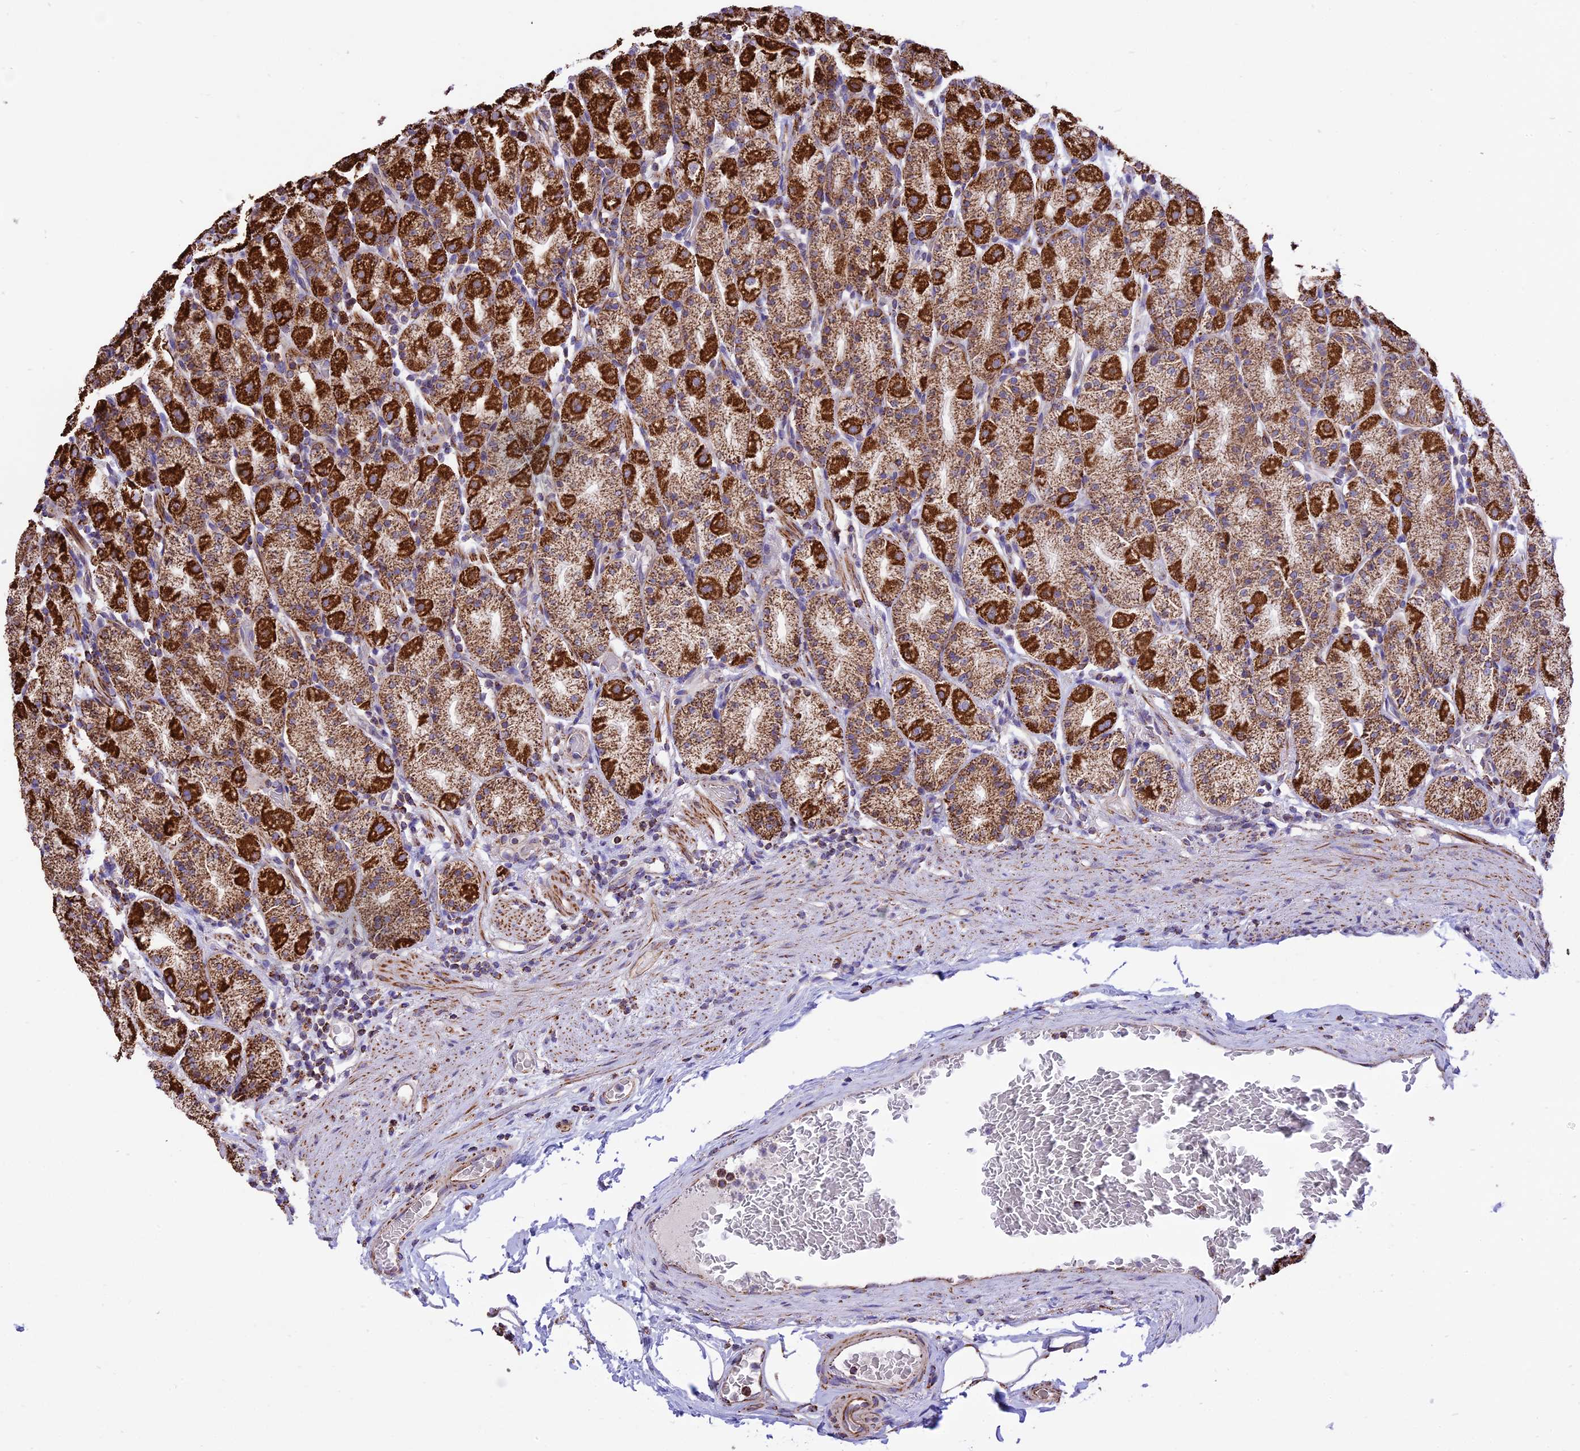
{"staining": {"intensity": "strong", "quantity": "25%-75%", "location": "cytoplasmic/membranous"}, "tissue": "stomach", "cell_type": "Glandular cells", "image_type": "normal", "snomed": [{"axis": "morphology", "description": "Normal tissue, NOS"}, {"axis": "topography", "description": "Stomach, upper"}, {"axis": "topography", "description": "Stomach, lower"}, {"axis": "topography", "description": "Small intestine"}], "caption": "Stomach stained with immunohistochemistry demonstrates strong cytoplasmic/membranous positivity in about 25%-75% of glandular cells.", "gene": "TTC4", "patient": {"sex": "male", "age": 68}}